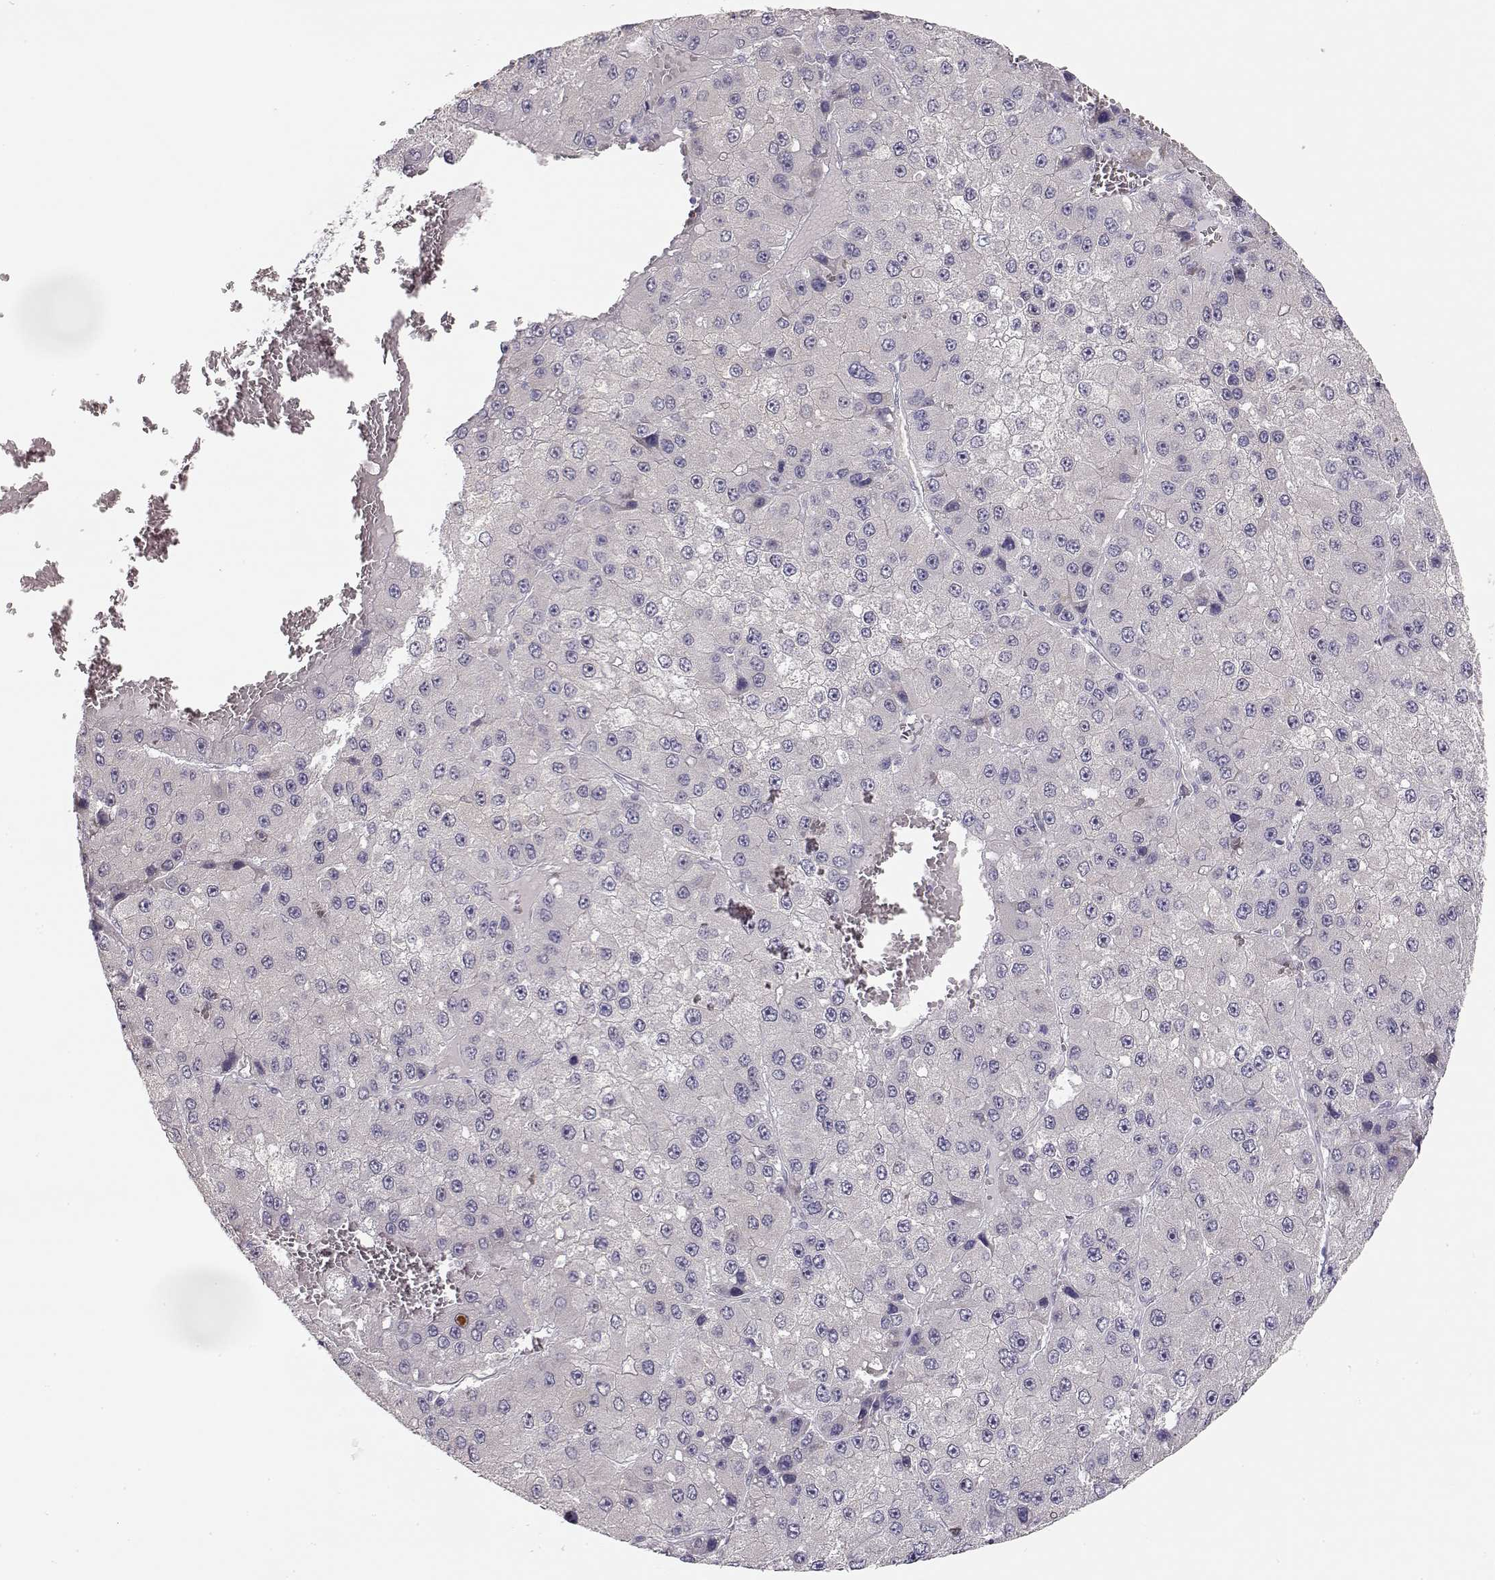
{"staining": {"intensity": "negative", "quantity": "none", "location": "none"}, "tissue": "liver cancer", "cell_type": "Tumor cells", "image_type": "cancer", "snomed": [{"axis": "morphology", "description": "Carcinoma, Hepatocellular, NOS"}, {"axis": "topography", "description": "Liver"}], "caption": "Immunohistochemical staining of hepatocellular carcinoma (liver) reveals no significant expression in tumor cells. (Immunohistochemistry (ihc), brightfield microscopy, high magnification).", "gene": "TTC26", "patient": {"sex": "female", "age": 73}}